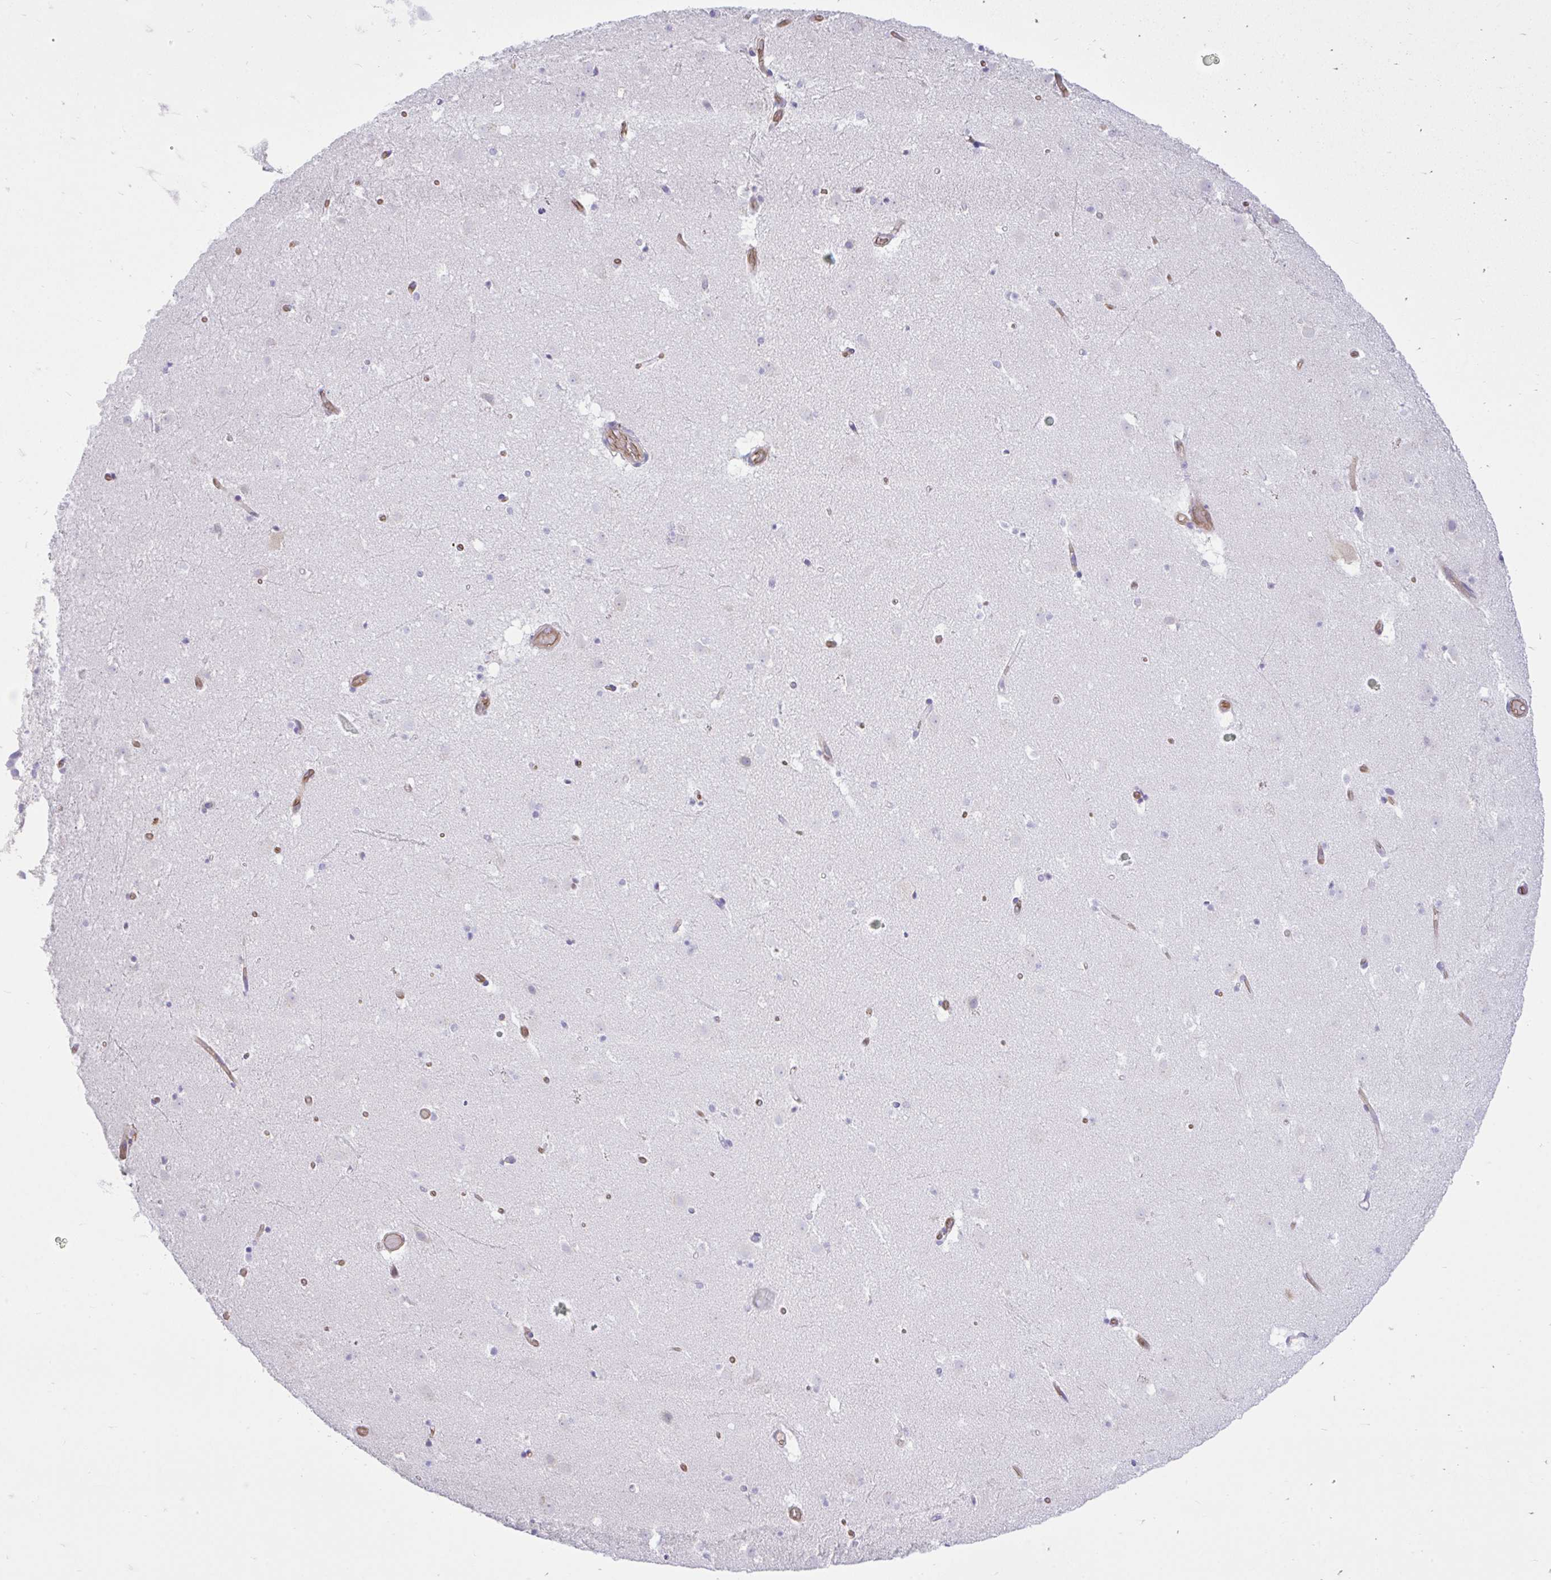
{"staining": {"intensity": "negative", "quantity": "none", "location": "none"}, "tissue": "caudate", "cell_type": "Glial cells", "image_type": "normal", "snomed": [{"axis": "morphology", "description": "Normal tissue, NOS"}, {"axis": "topography", "description": "Lateral ventricle wall"}], "caption": "Protein analysis of unremarkable caudate reveals no significant staining in glial cells.", "gene": "EEF1A1", "patient": {"sex": "male", "age": 37}}